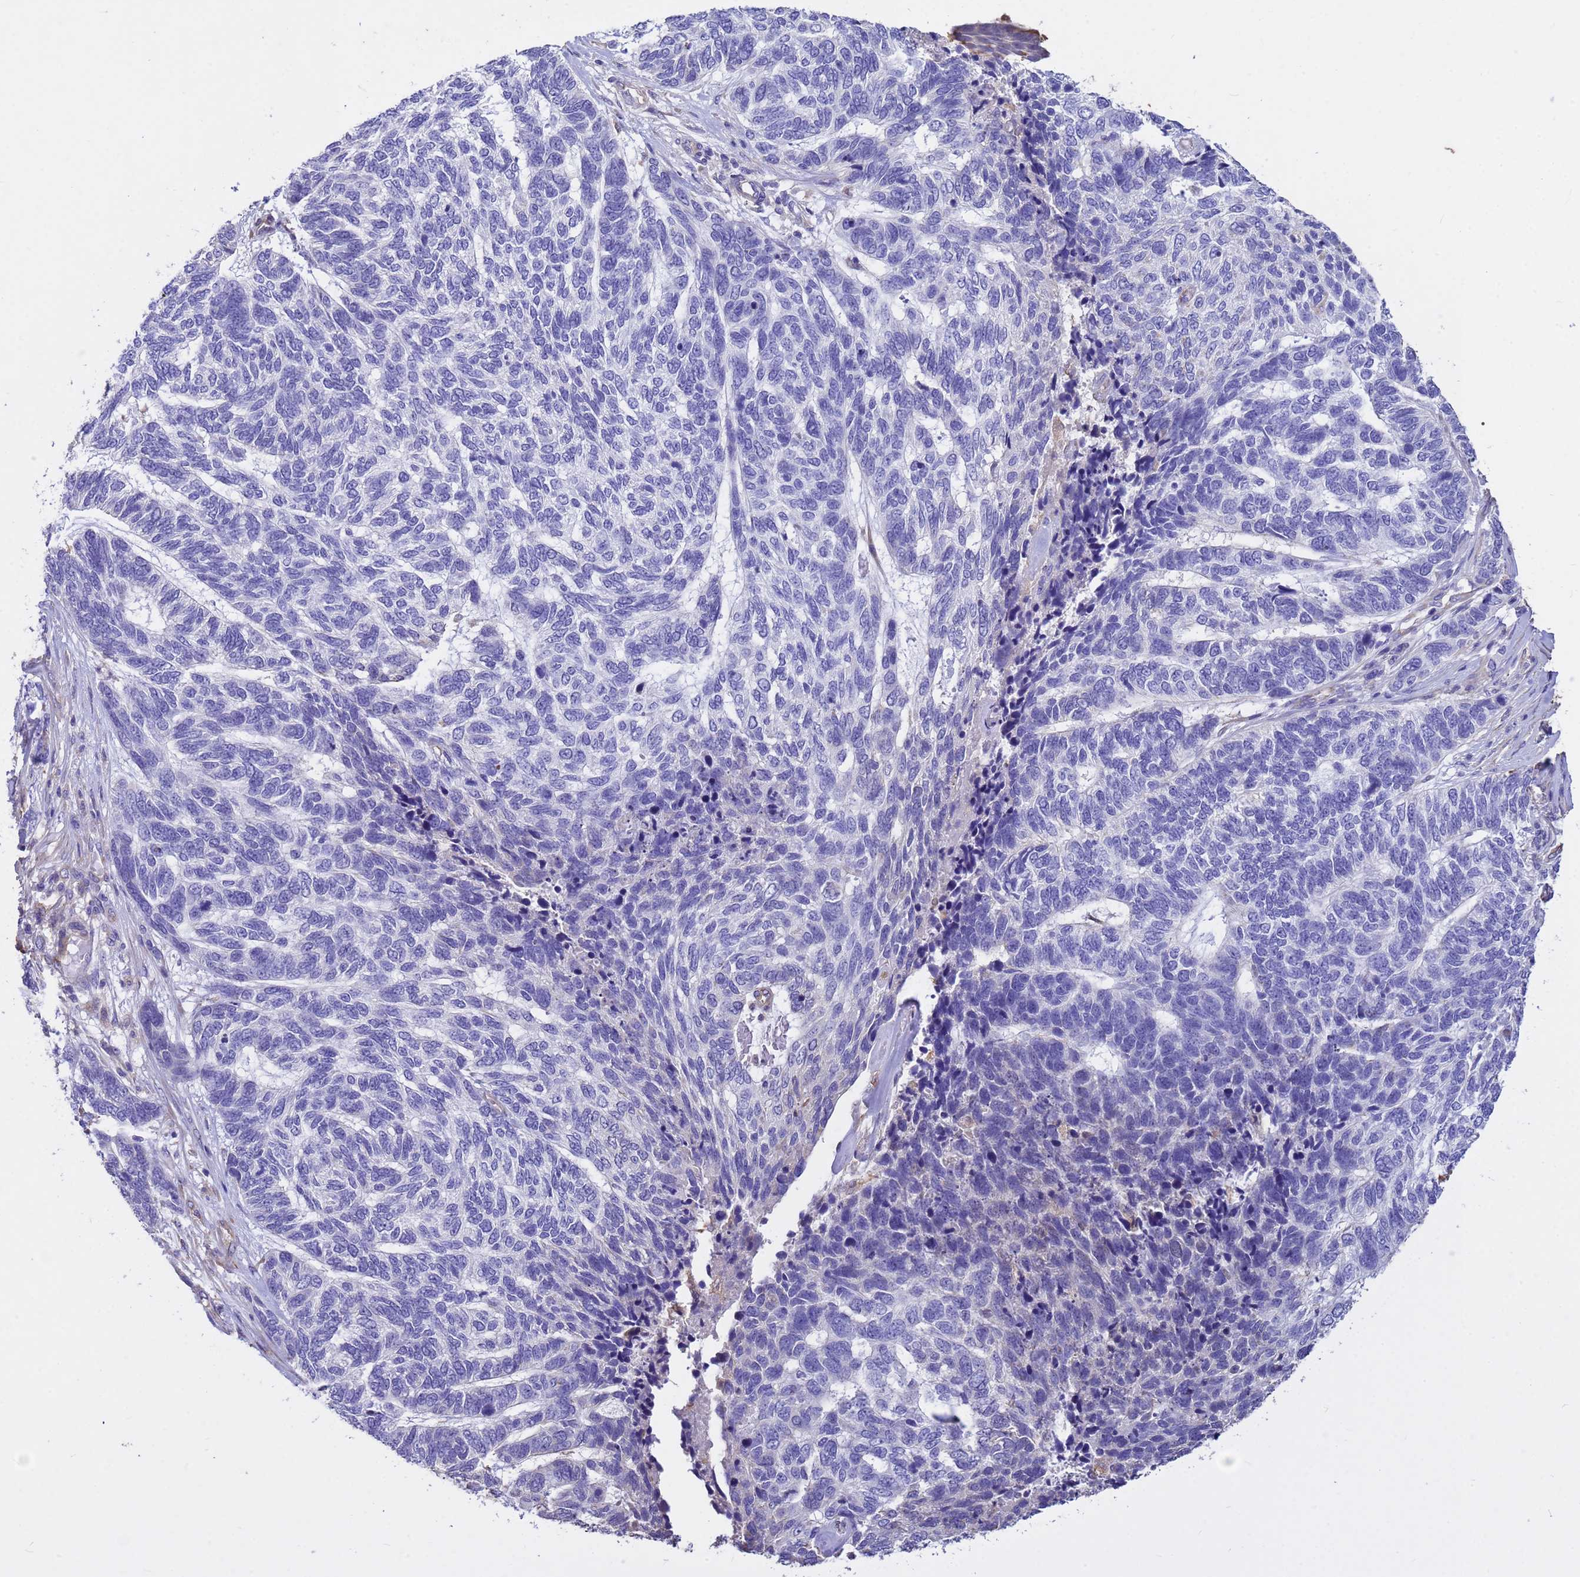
{"staining": {"intensity": "negative", "quantity": "none", "location": "none"}, "tissue": "skin cancer", "cell_type": "Tumor cells", "image_type": "cancer", "snomed": [{"axis": "morphology", "description": "Basal cell carcinoma"}, {"axis": "topography", "description": "Skin"}], "caption": "High power microscopy image of an immunohistochemistry (IHC) histopathology image of skin cancer, revealing no significant expression in tumor cells.", "gene": "TCEAL3", "patient": {"sex": "female", "age": 65}}